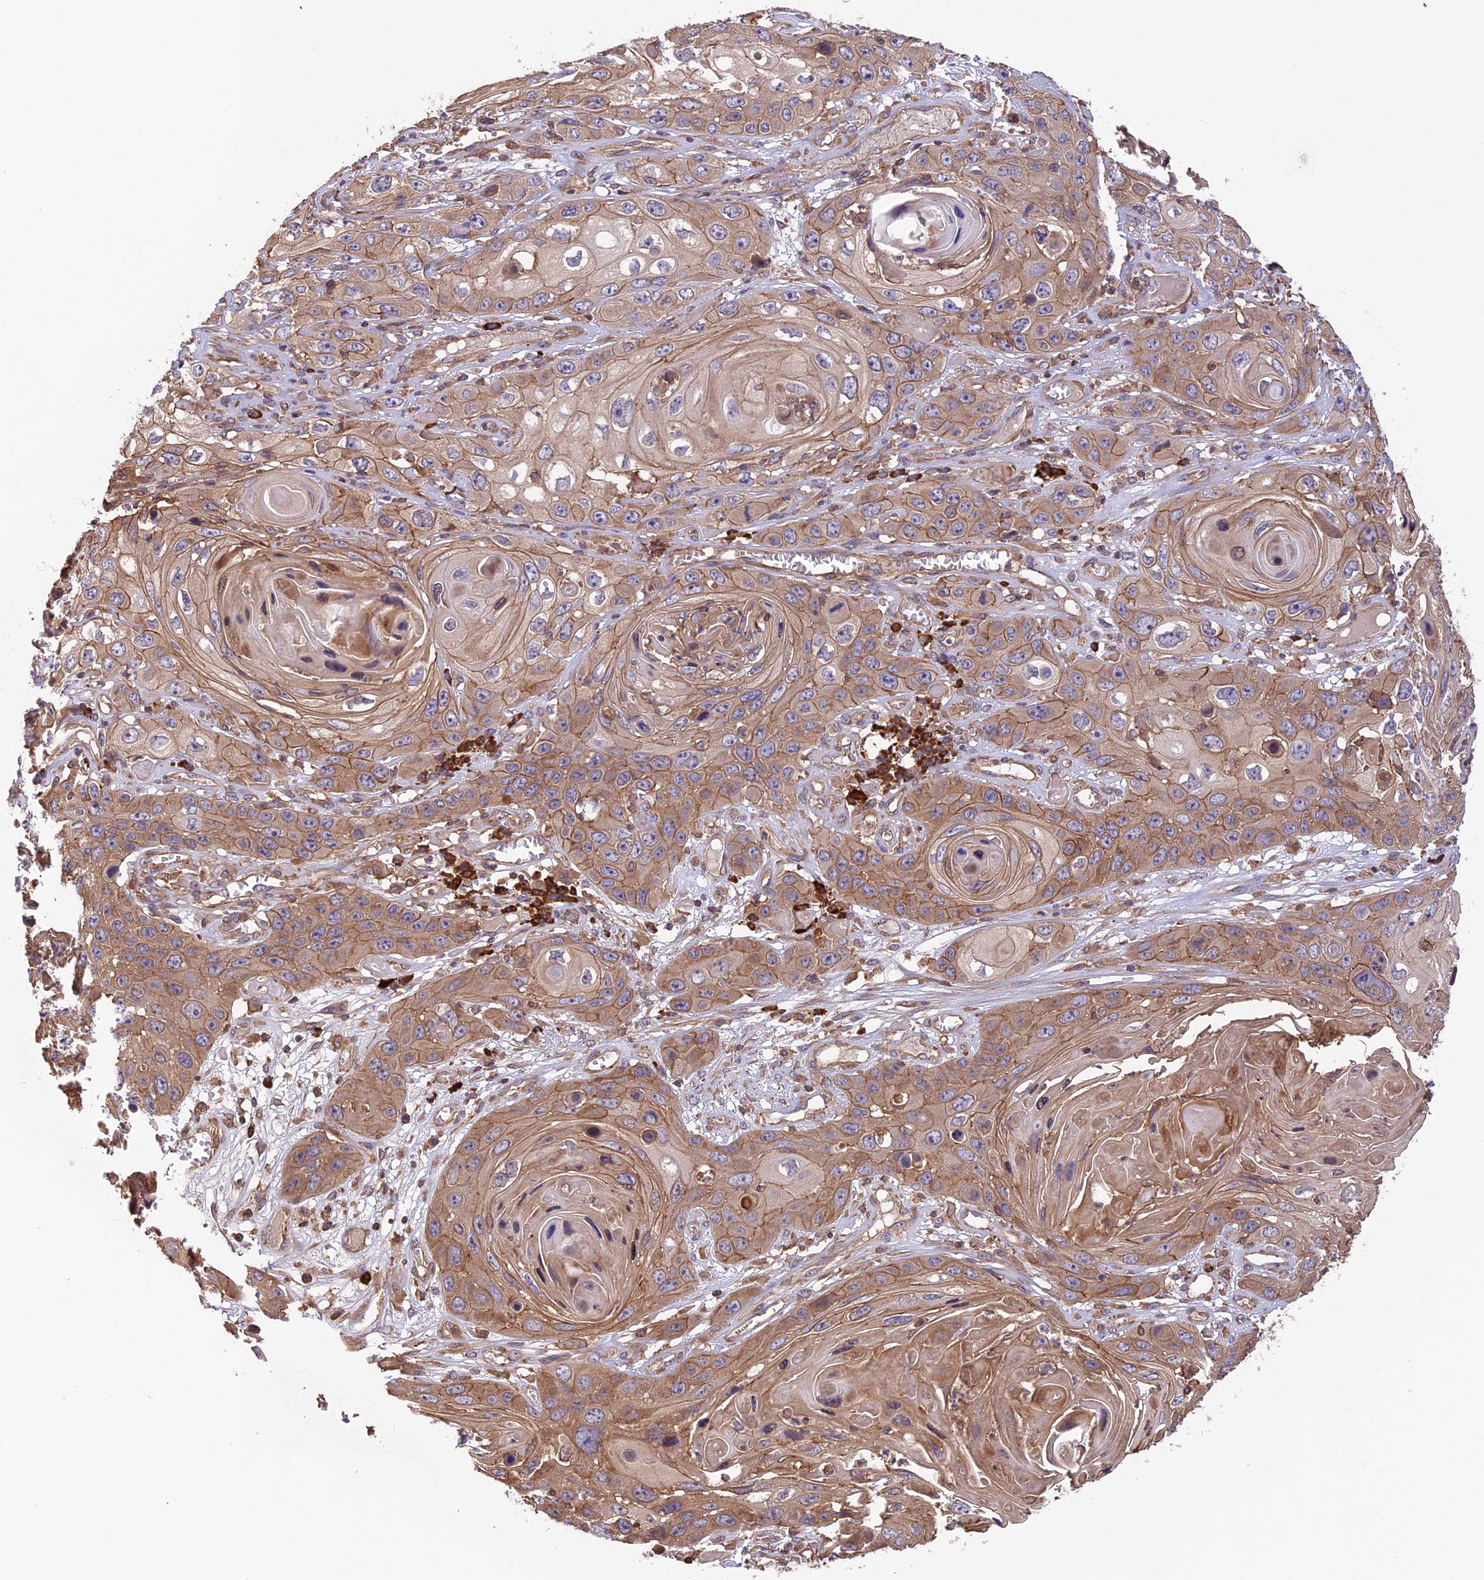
{"staining": {"intensity": "moderate", "quantity": ">75%", "location": "cytoplasmic/membranous"}, "tissue": "skin cancer", "cell_type": "Tumor cells", "image_type": "cancer", "snomed": [{"axis": "morphology", "description": "Squamous cell carcinoma, NOS"}, {"axis": "topography", "description": "Skin"}], "caption": "The image displays a brown stain indicating the presence of a protein in the cytoplasmic/membranous of tumor cells in skin cancer.", "gene": "GAS8", "patient": {"sex": "male", "age": 55}}